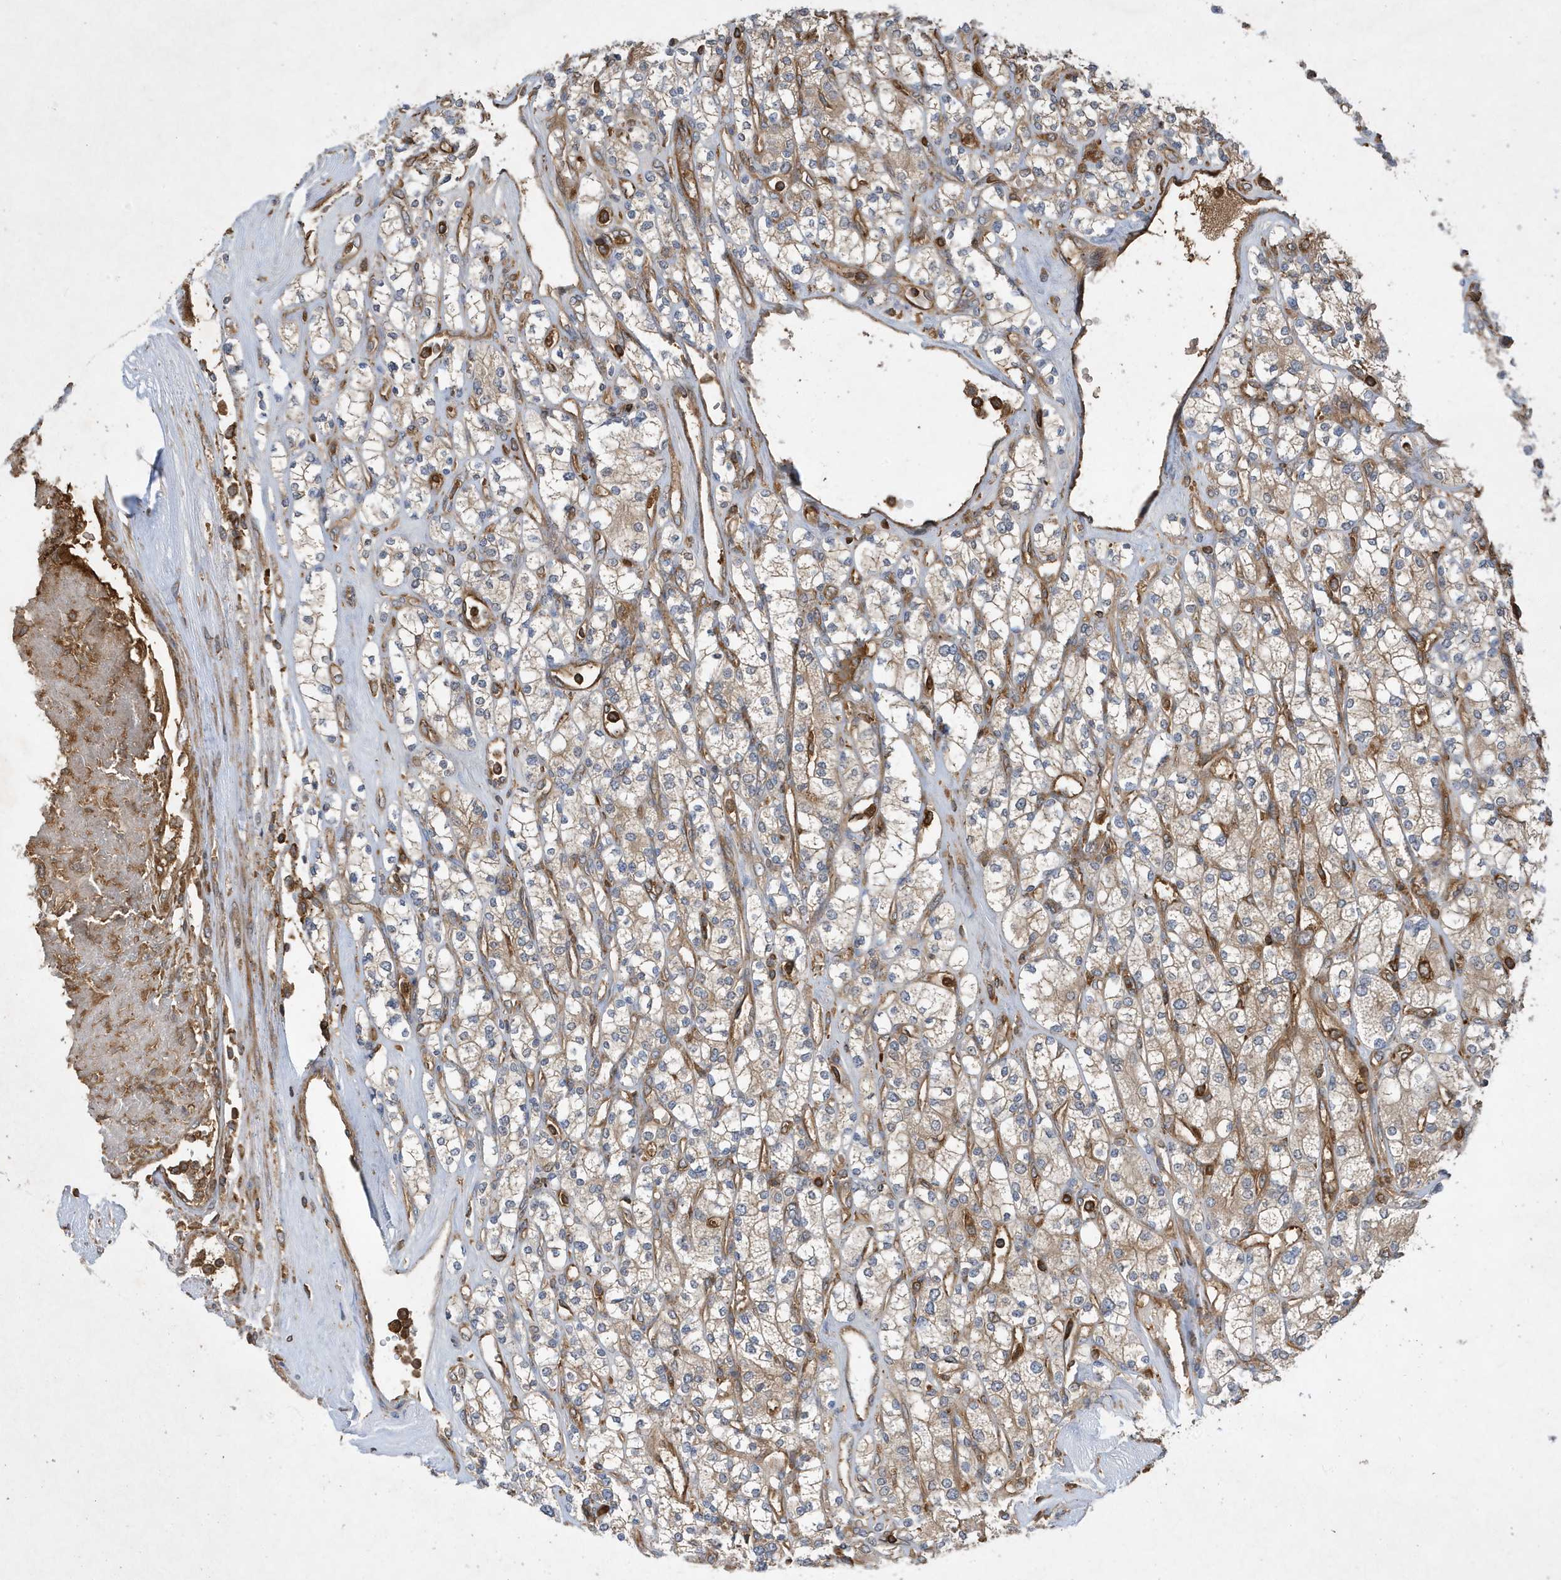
{"staining": {"intensity": "weak", "quantity": "<25%", "location": "cytoplasmic/membranous"}, "tissue": "renal cancer", "cell_type": "Tumor cells", "image_type": "cancer", "snomed": [{"axis": "morphology", "description": "Adenocarcinoma, NOS"}, {"axis": "topography", "description": "Kidney"}], "caption": "Renal cancer (adenocarcinoma) was stained to show a protein in brown. There is no significant positivity in tumor cells. Nuclei are stained in blue.", "gene": "LAPTM4A", "patient": {"sex": "male", "age": 77}}